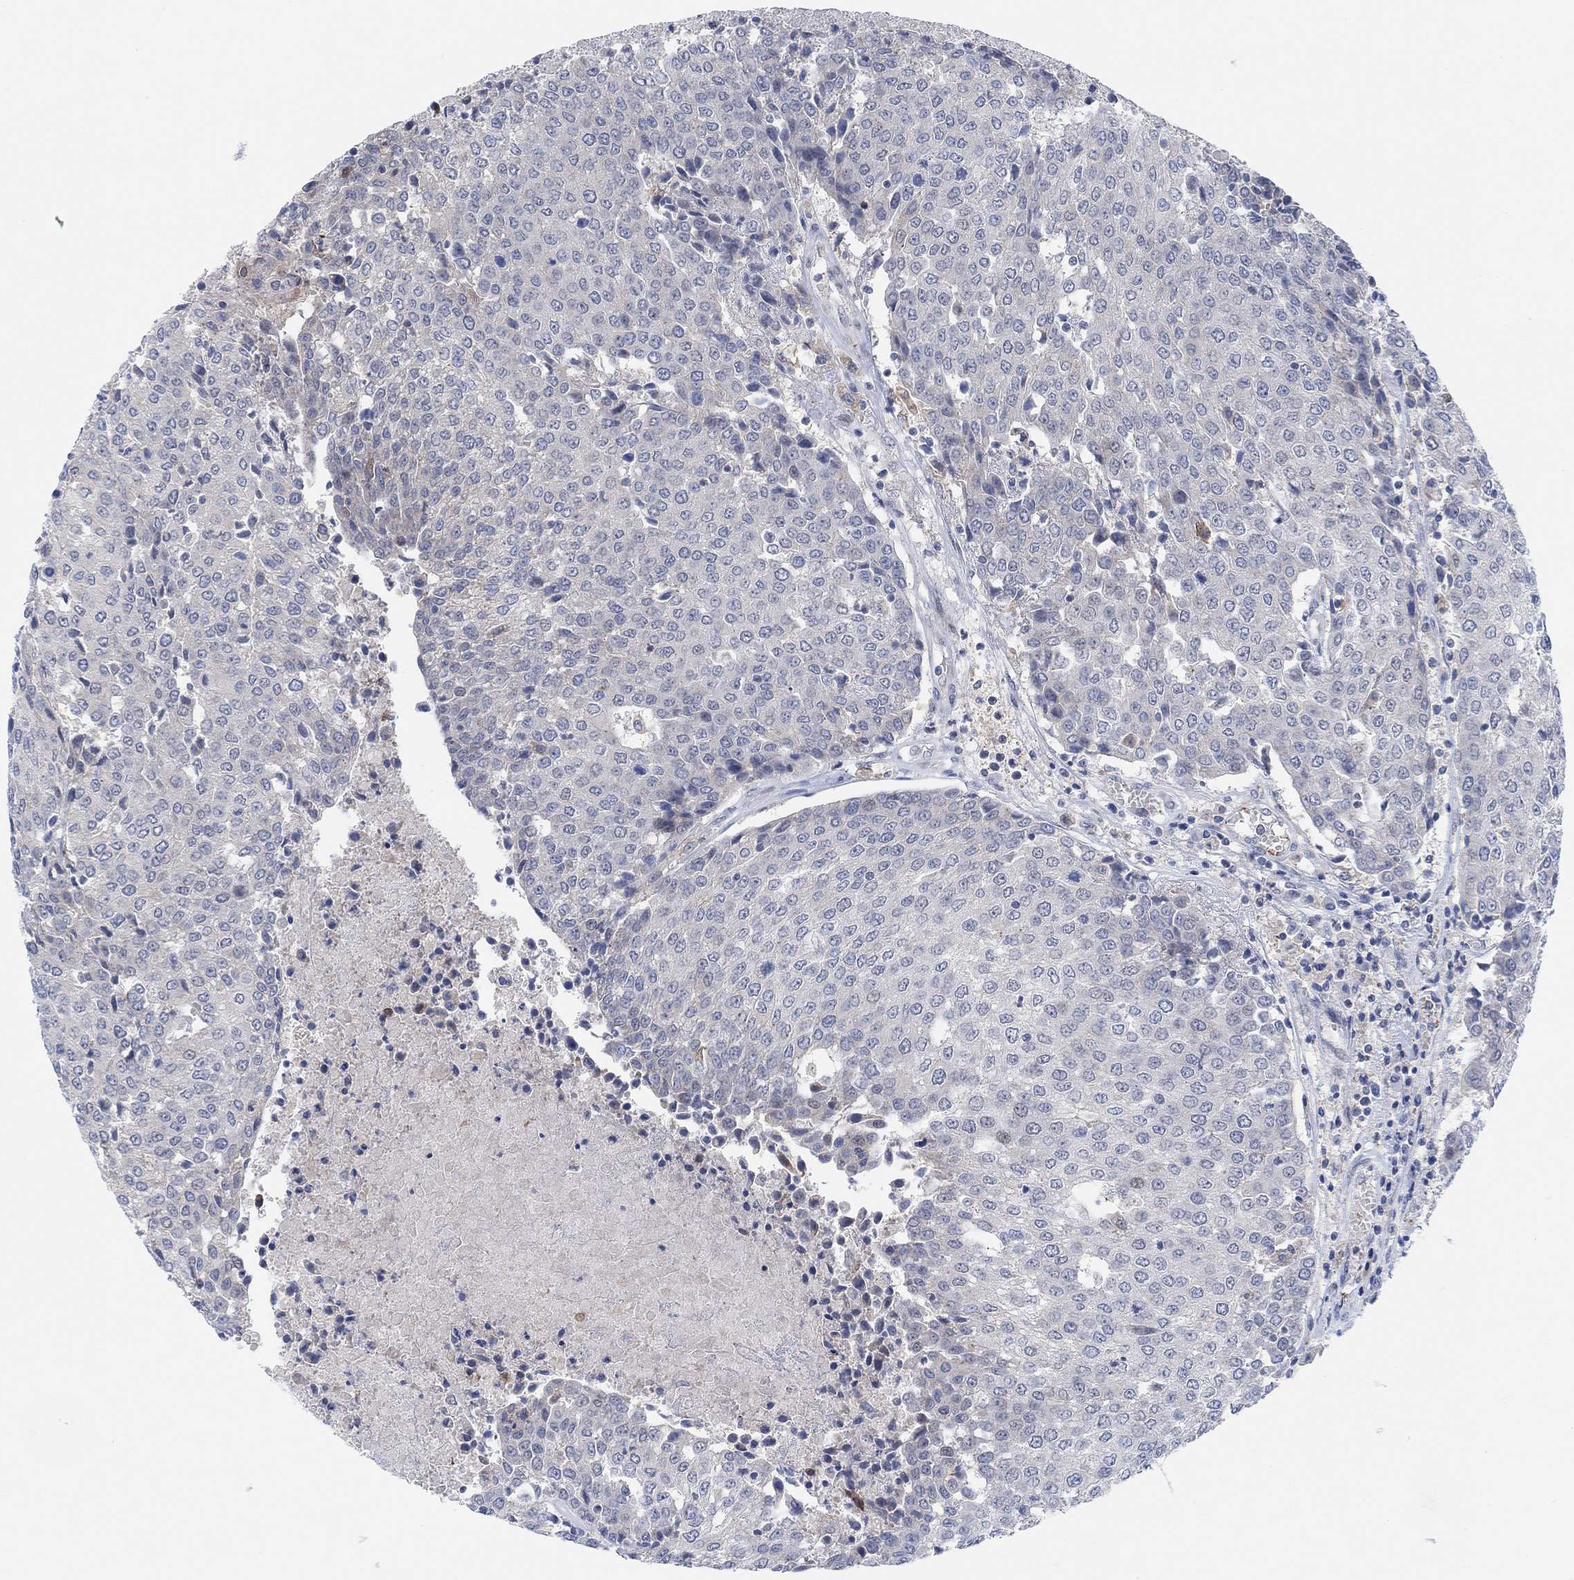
{"staining": {"intensity": "negative", "quantity": "none", "location": "none"}, "tissue": "urothelial cancer", "cell_type": "Tumor cells", "image_type": "cancer", "snomed": [{"axis": "morphology", "description": "Urothelial carcinoma, High grade"}, {"axis": "topography", "description": "Urinary bladder"}], "caption": "DAB (3,3'-diaminobenzidine) immunohistochemical staining of human urothelial carcinoma (high-grade) exhibits no significant positivity in tumor cells.", "gene": "PMFBP1", "patient": {"sex": "female", "age": 85}}